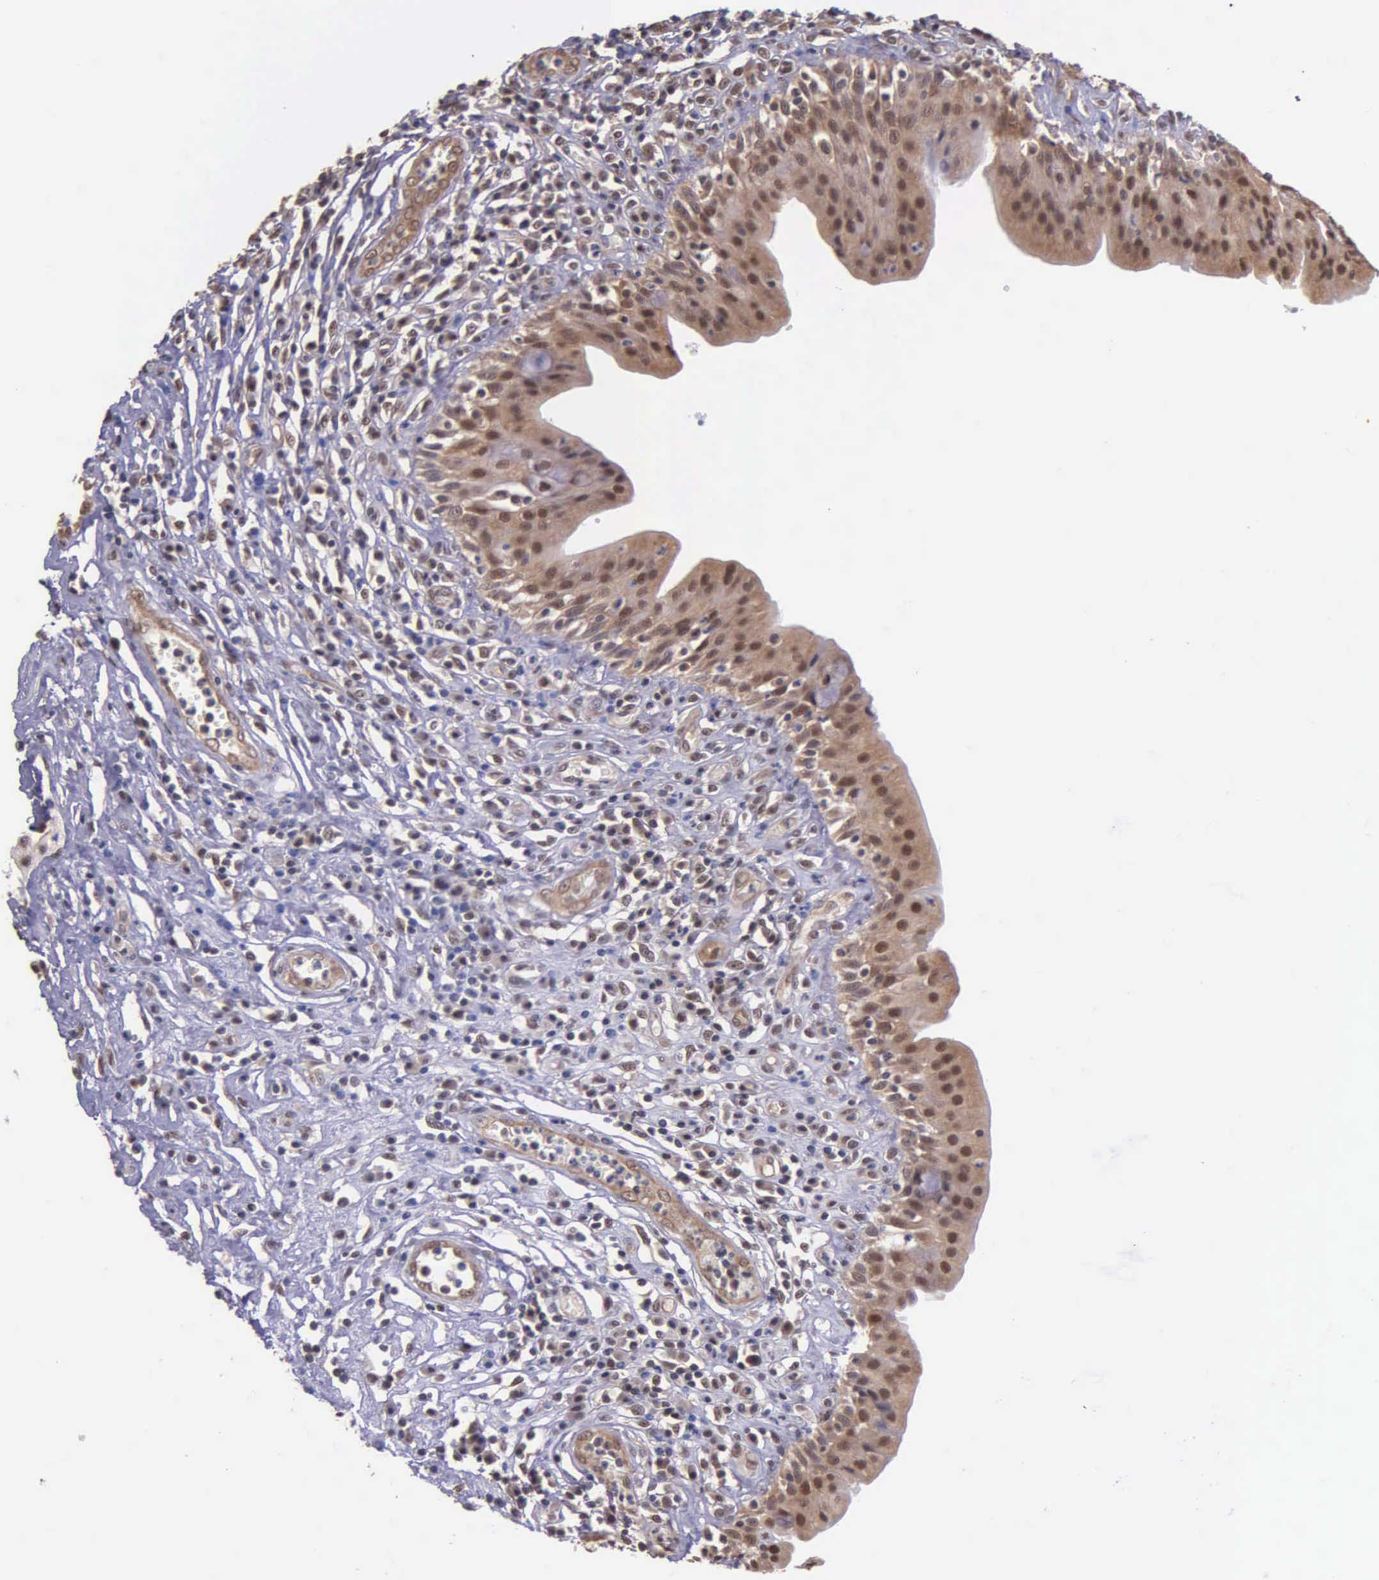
{"staining": {"intensity": "moderate", "quantity": ">75%", "location": "cytoplasmic/membranous,nuclear"}, "tissue": "urinary bladder", "cell_type": "Urothelial cells", "image_type": "normal", "snomed": [{"axis": "morphology", "description": "Normal tissue, NOS"}, {"axis": "topography", "description": "Urinary bladder"}], "caption": "Urothelial cells reveal medium levels of moderate cytoplasmic/membranous,nuclear staining in approximately >75% of cells in normal urinary bladder. (DAB IHC with brightfield microscopy, high magnification).", "gene": "PSMC1", "patient": {"sex": "female", "age": 85}}